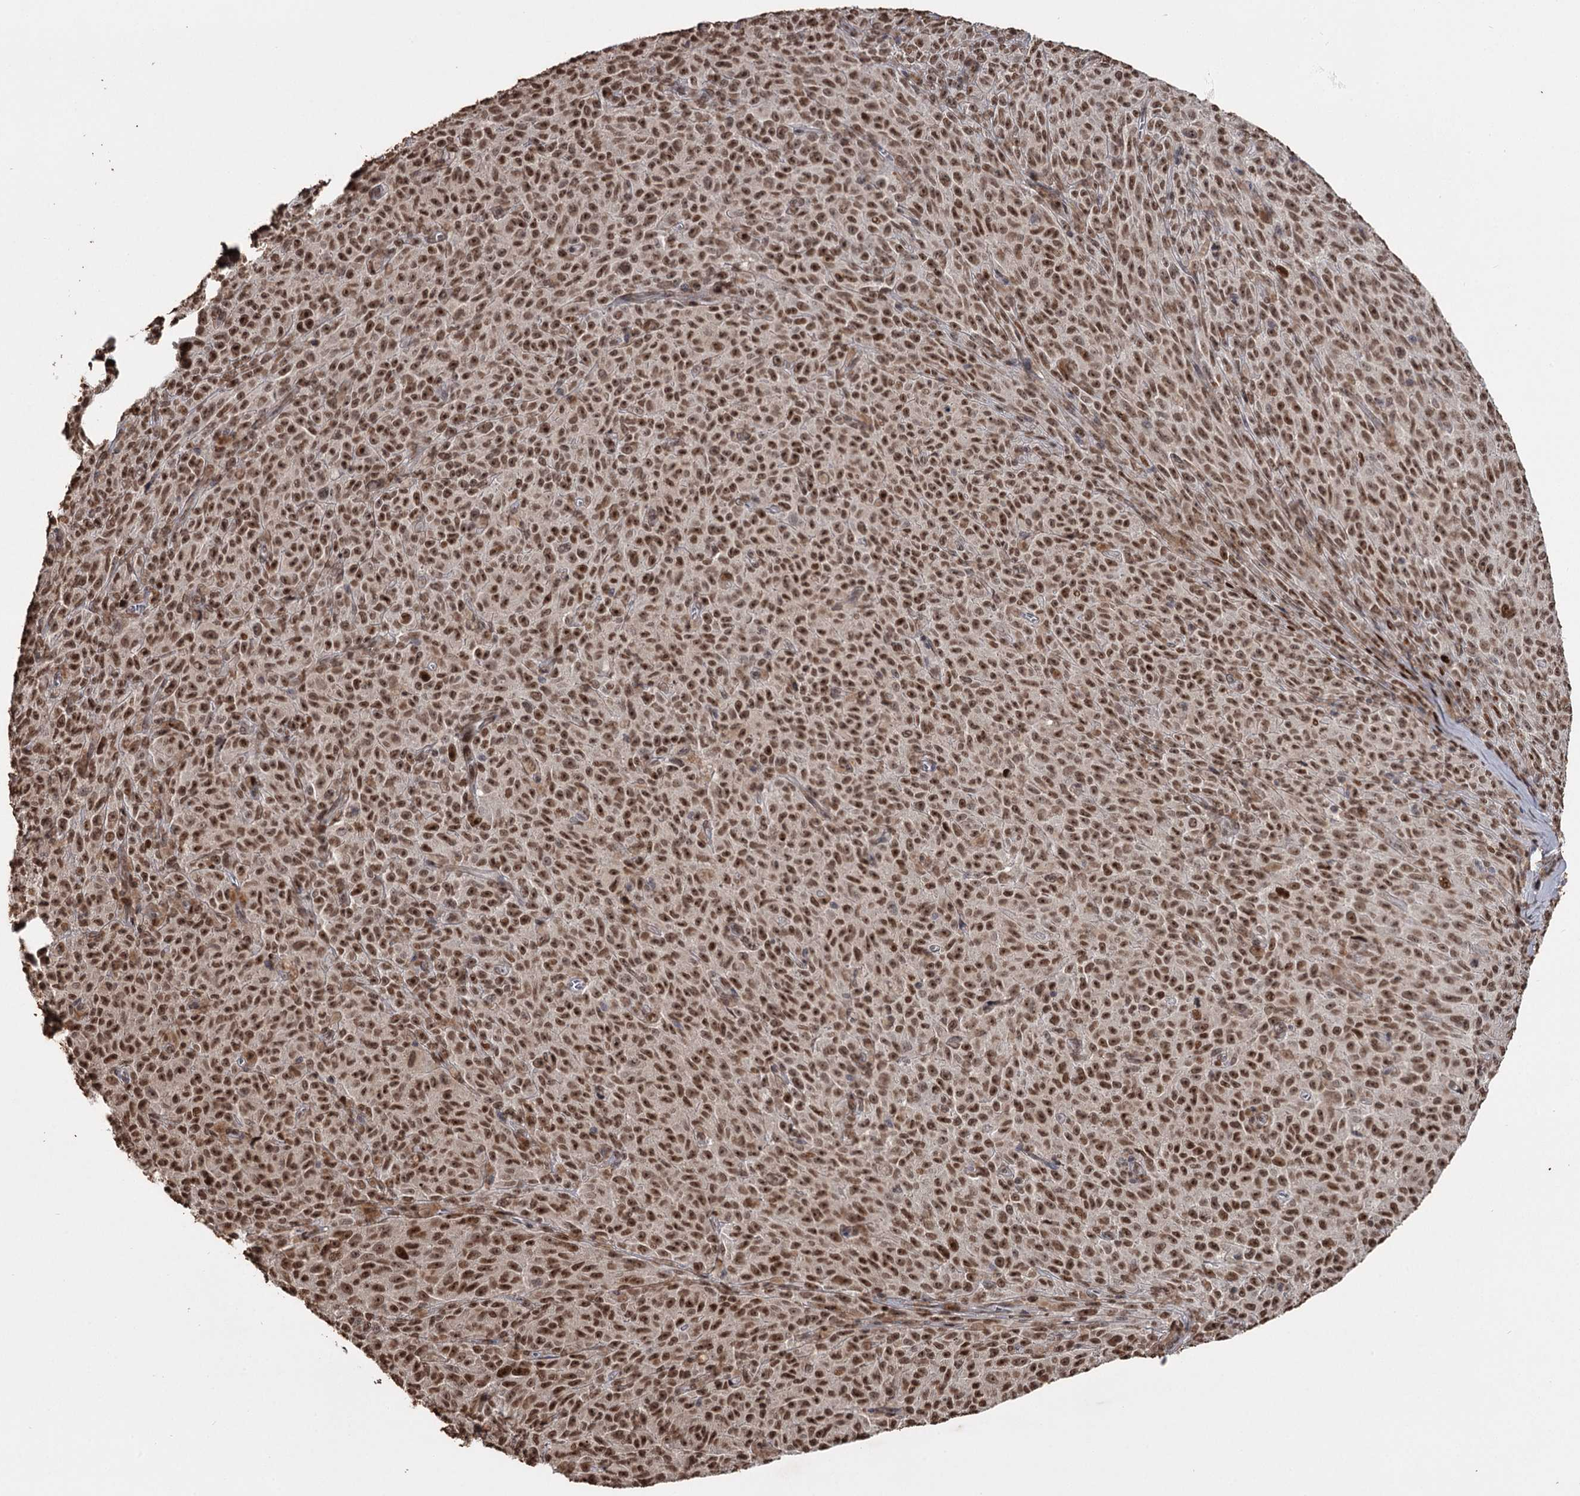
{"staining": {"intensity": "strong", "quantity": ">75%", "location": "nuclear"}, "tissue": "melanoma", "cell_type": "Tumor cells", "image_type": "cancer", "snomed": [{"axis": "morphology", "description": "Malignant melanoma, NOS"}, {"axis": "topography", "description": "Skin"}], "caption": "Malignant melanoma stained with IHC reveals strong nuclear positivity in about >75% of tumor cells.", "gene": "THYN1", "patient": {"sex": "female", "age": 82}}